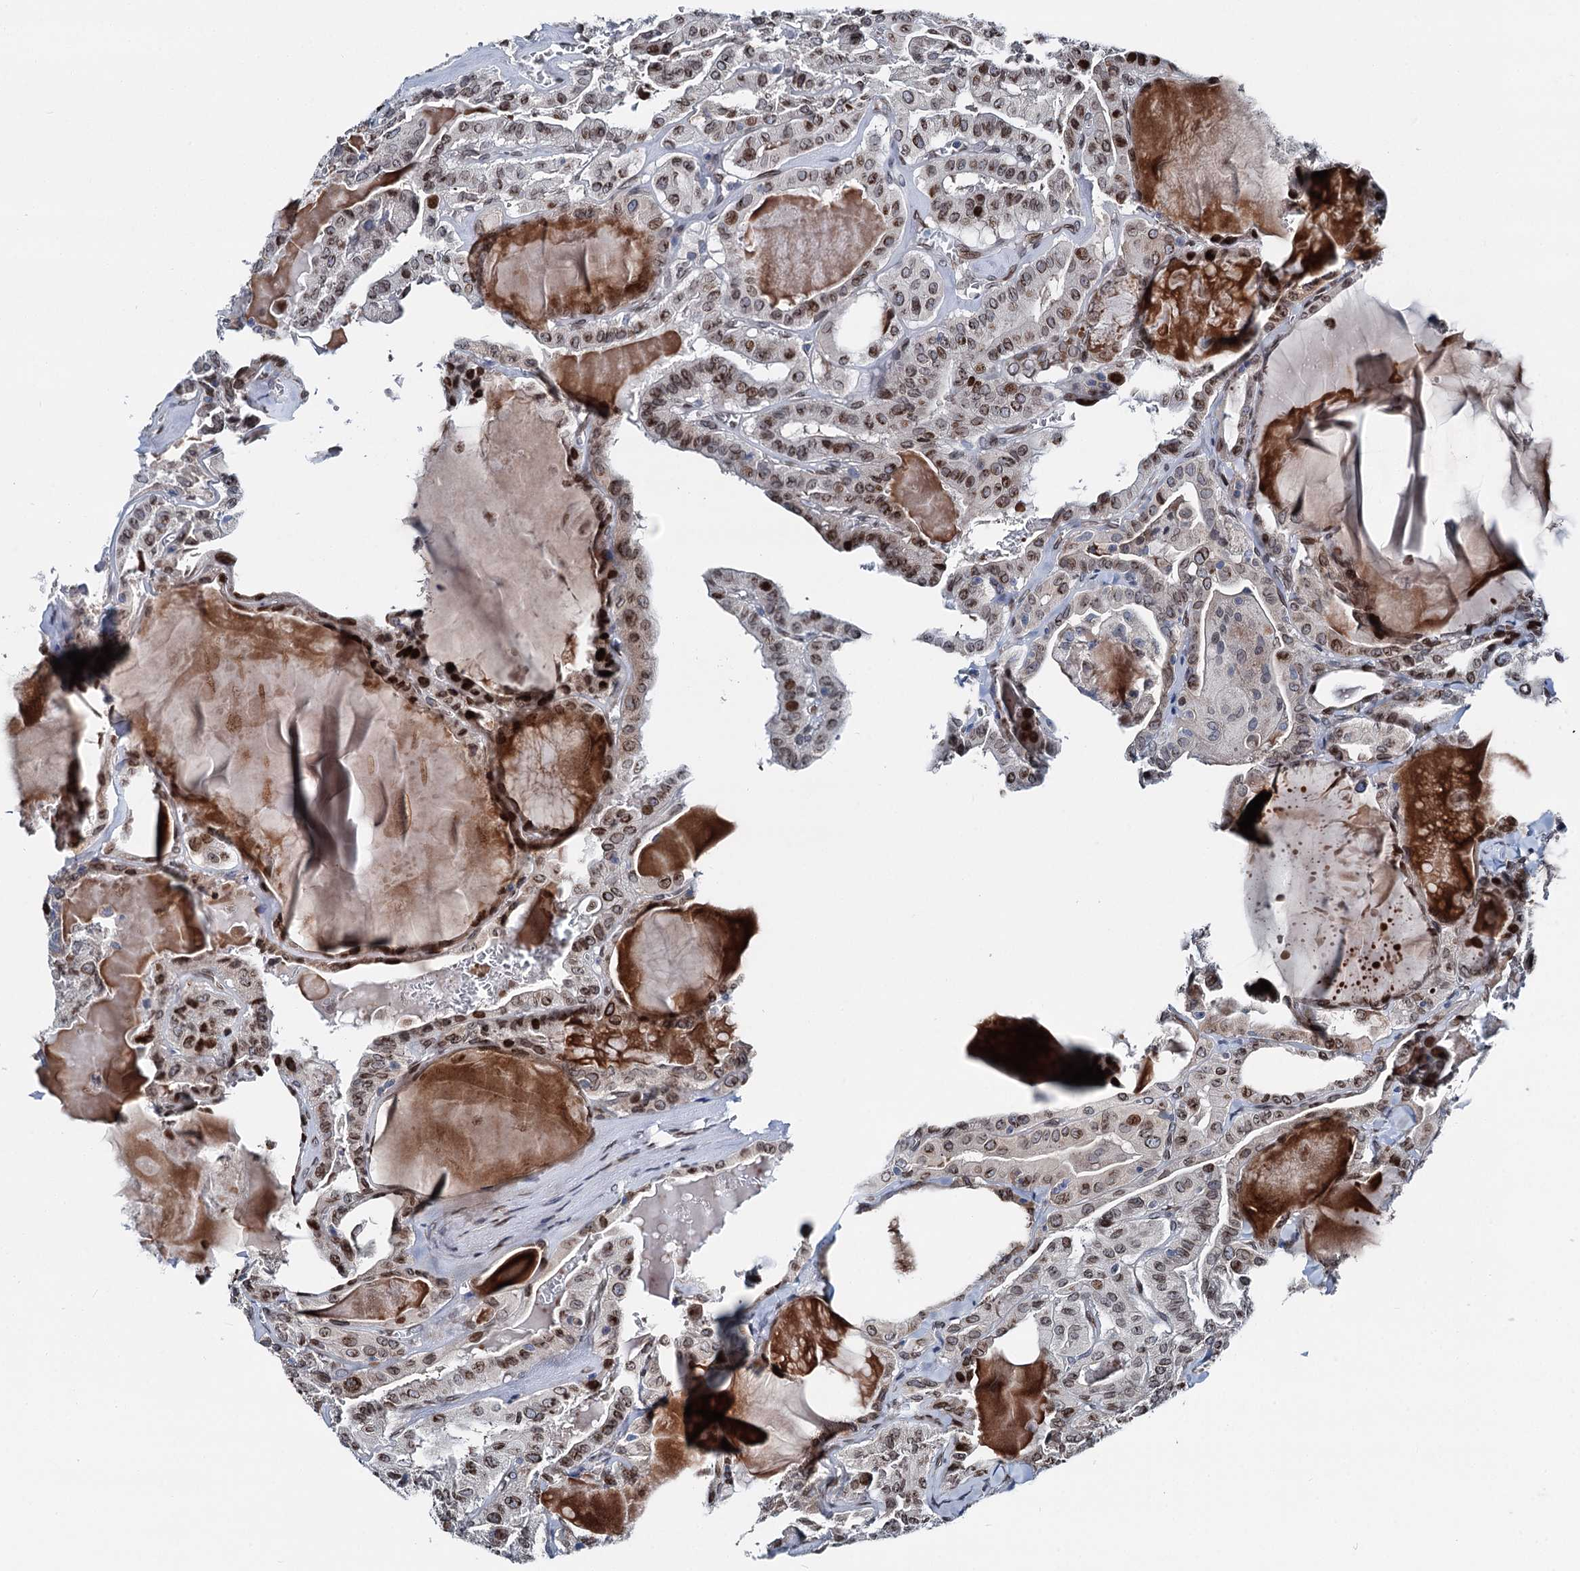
{"staining": {"intensity": "moderate", "quantity": ">75%", "location": "cytoplasmic/membranous,nuclear"}, "tissue": "thyroid cancer", "cell_type": "Tumor cells", "image_type": "cancer", "snomed": [{"axis": "morphology", "description": "Papillary adenocarcinoma, NOS"}, {"axis": "topography", "description": "Thyroid gland"}], "caption": "IHC (DAB) staining of human thyroid cancer (papillary adenocarcinoma) exhibits moderate cytoplasmic/membranous and nuclear protein staining in about >75% of tumor cells.", "gene": "MRPL14", "patient": {"sex": "male", "age": 52}}